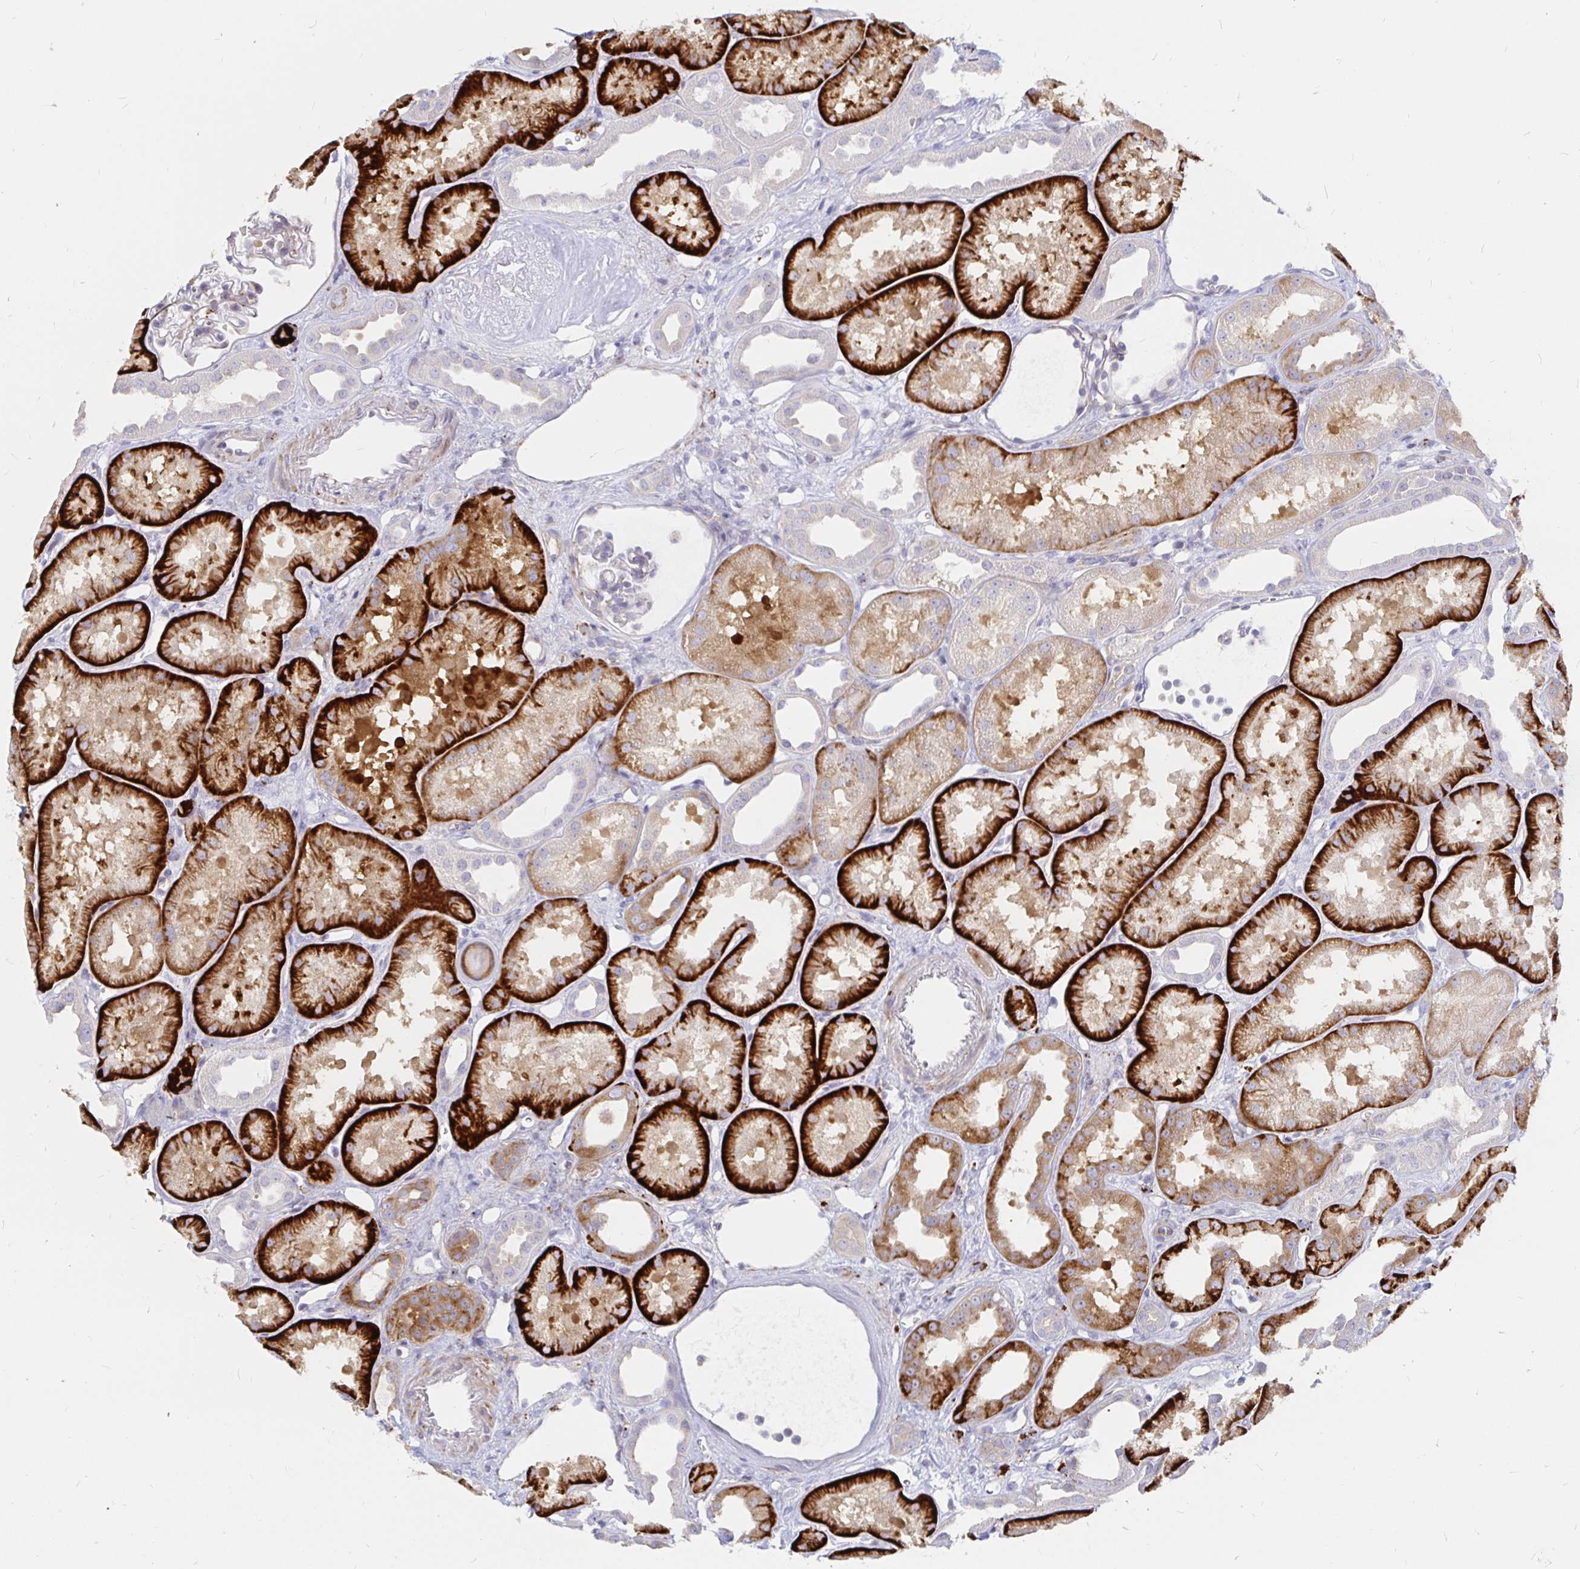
{"staining": {"intensity": "negative", "quantity": "none", "location": "none"}, "tissue": "kidney", "cell_type": "Cells in glomeruli", "image_type": "normal", "snomed": [{"axis": "morphology", "description": "Normal tissue, NOS"}, {"axis": "topography", "description": "Kidney"}], "caption": "The photomicrograph shows no staining of cells in glomeruli in normal kidney.", "gene": "KCTD19", "patient": {"sex": "male", "age": 61}}